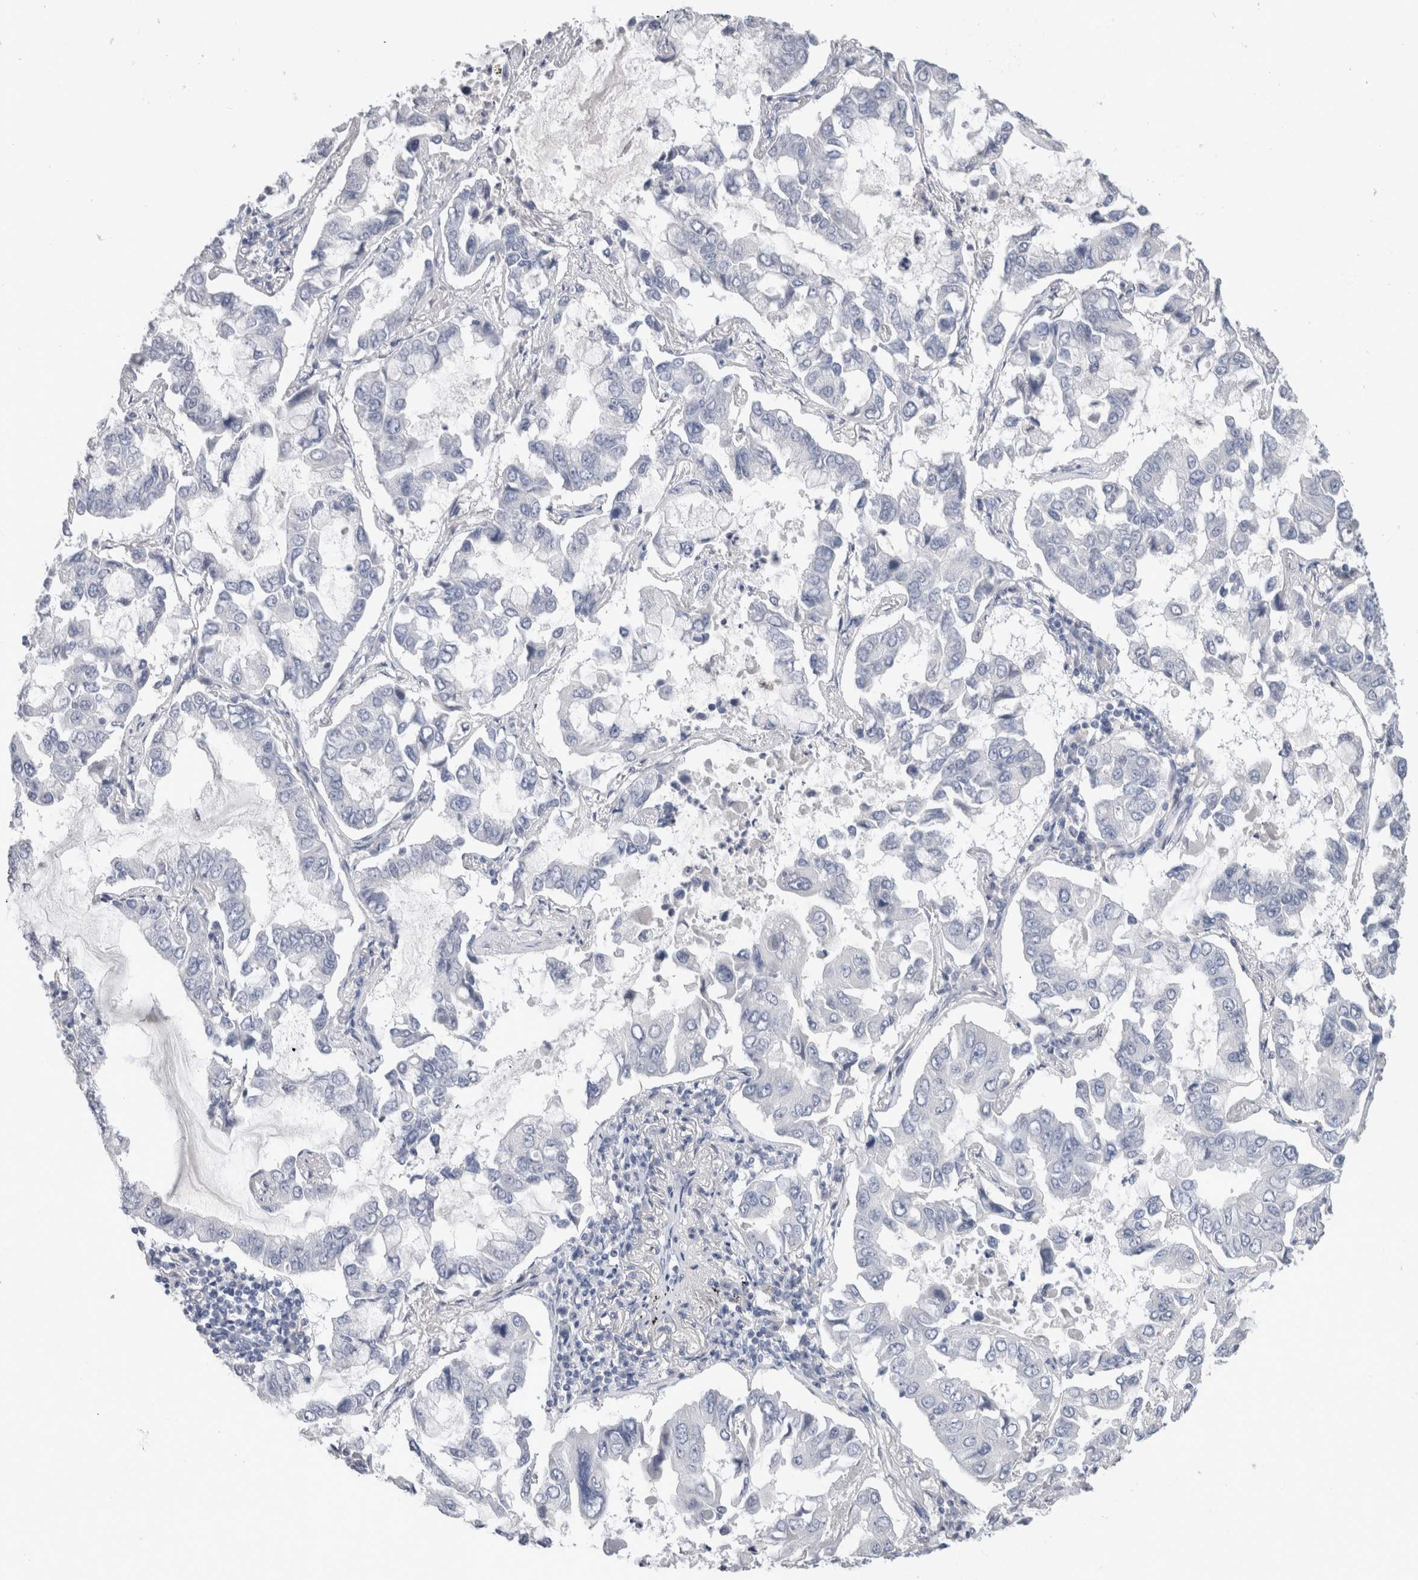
{"staining": {"intensity": "negative", "quantity": "none", "location": "none"}, "tissue": "lung cancer", "cell_type": "Tumor cells", "image_type": "cancer", "snomed": [{"axis": "morphology", "description": "Adenocarcinoma, NOS"}, {"axis": "topography", "description": "Lung"}], "caption": "Lung cancer (adenocarcinoma) was stained to show a protein in brown. There is no significant staining in tumor cells. The staining is performed using DAB (3,3'-diaminobenzidine) brown chromogen with nuclei counter-stained in using hematoxylin.", "gene": "BCAN", "patient": {"sex": "male", "age": 64}}